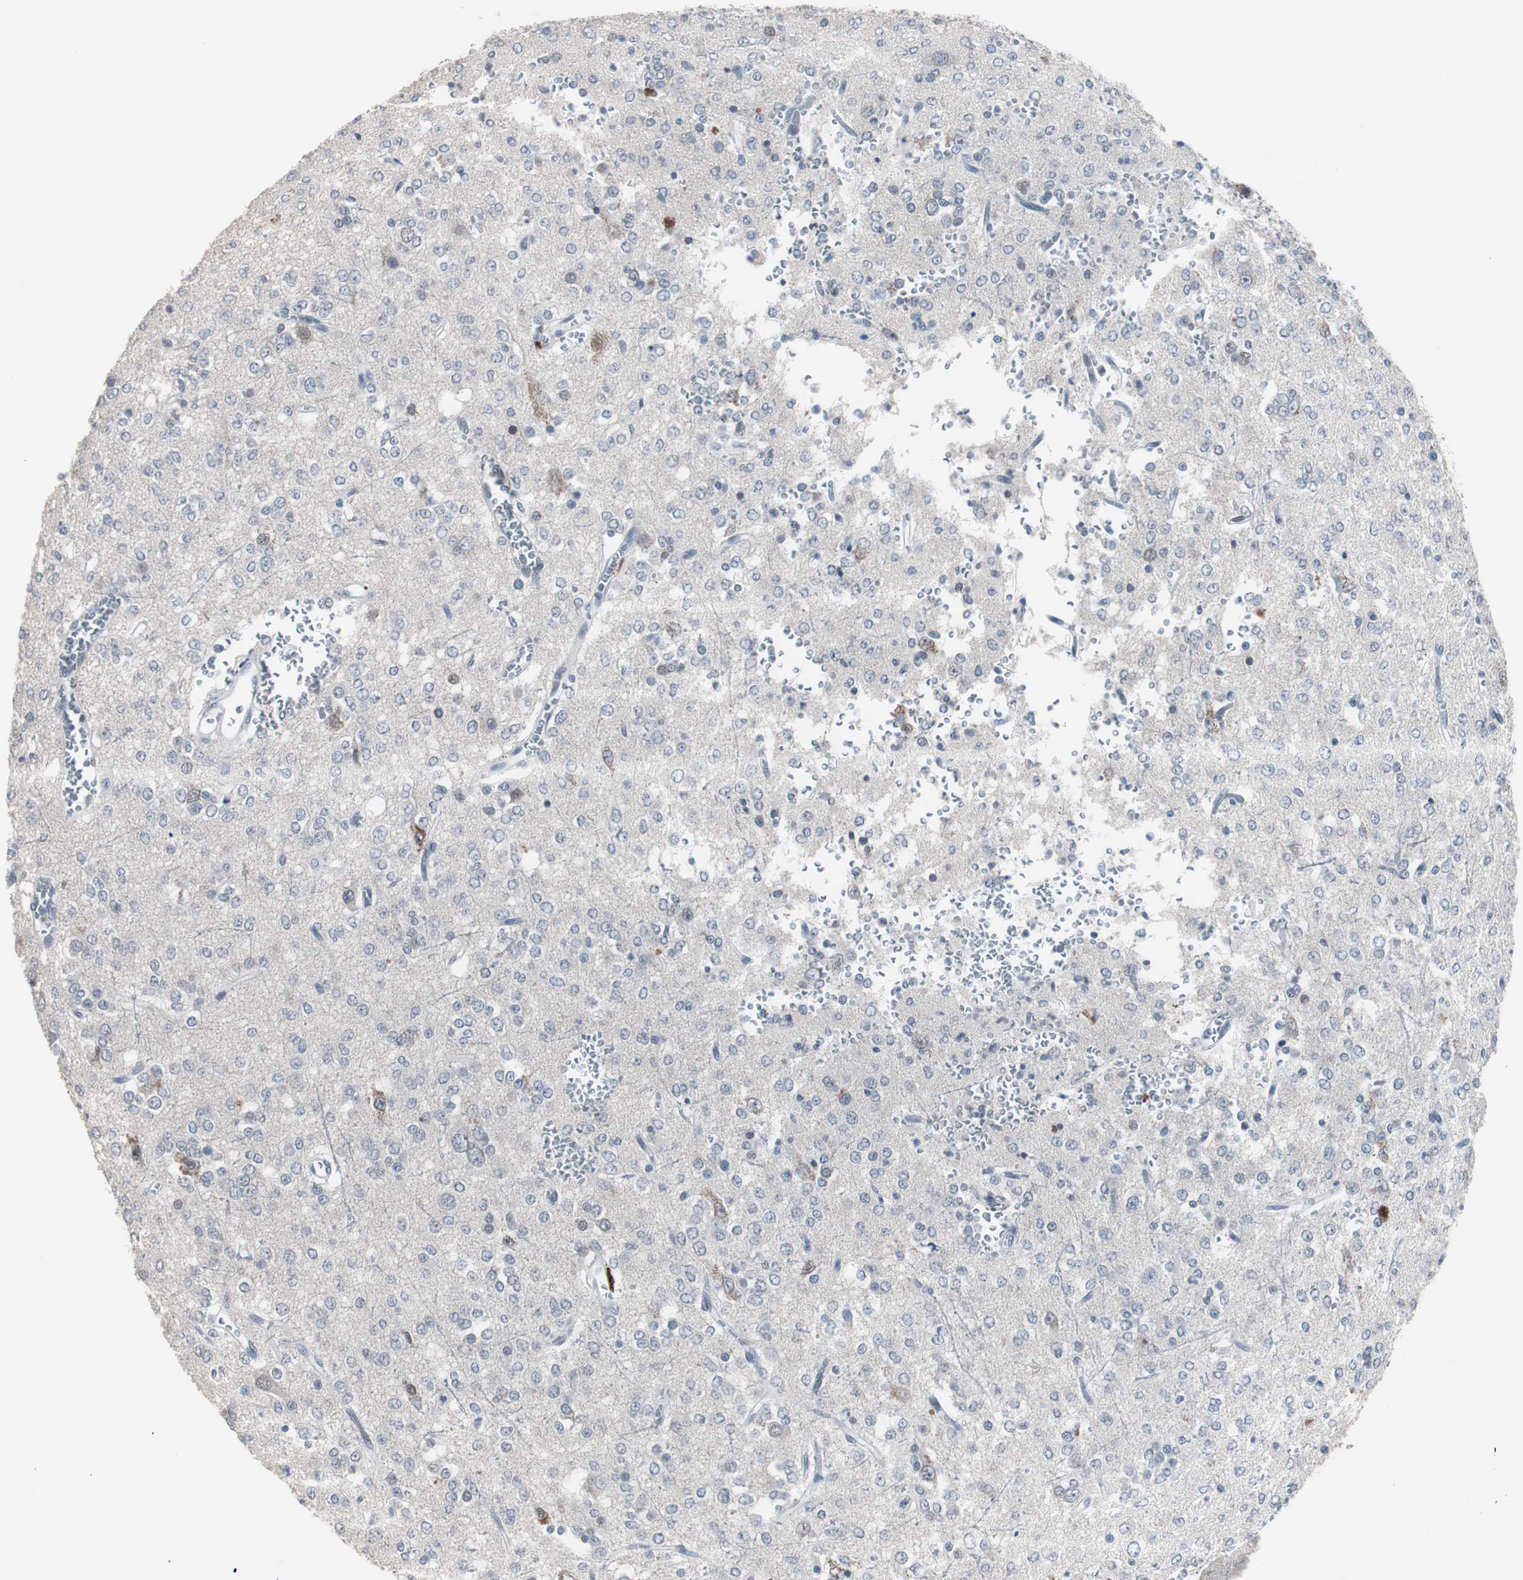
{"staining": {"intensity": "negative", "quantity": "none", "location": "none"}, "tissue": "glioma", "cell_type": "Tumor cells", "image_type": "cancer", "snomed": [{"axis": "morphology", "description": "Glioma, malignant, Low grade"}, {"axis": "topography", "description": "Brain"}], "caption": "DAB immunohistochemical staining of human glioma displays no significant expression in tumor cells.", "gene": "FOXP4", "patient": {"sex": "male", "age": 38}}